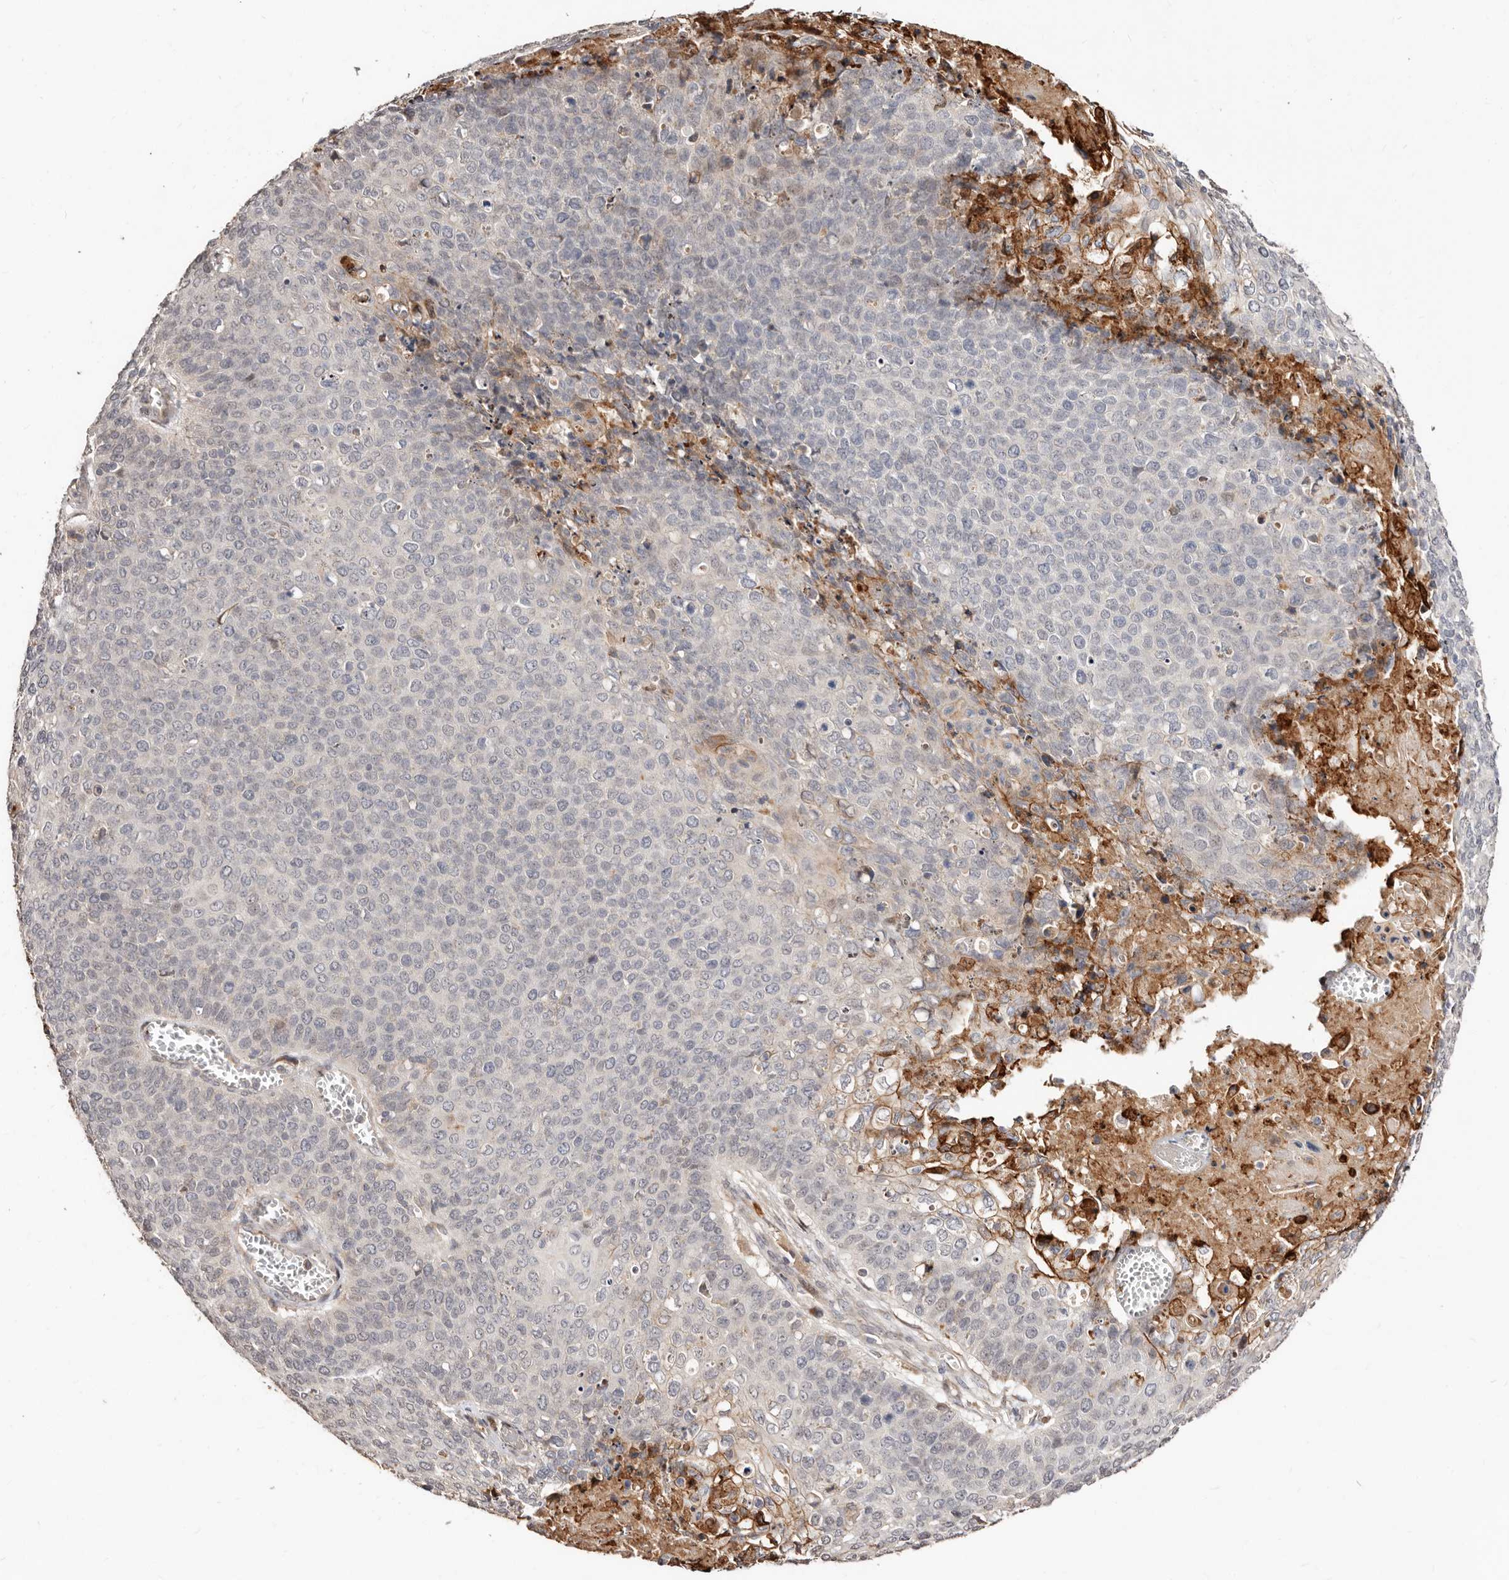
{"staining": {"intensity": "negative", "quantity": "none", "location": "none"}, "tissue": "cervical cancer", "cell_type": "Tumor cells", "image_type": "cancer", "snomed": [{"axis": "morphology", "description": "Squamous cell carcinoma, NOS"}, {"axis": "topography", "description": "Cervix"}], "caption": "Cervical cancer (squamous cell carcinoma) was stained to show a protein in brown. There is no significant positivity in tumor cells. The staining is performed using DAB (3,3'-diaminobenzidine) brown chromogen with nuclei counter-stained in using hematoxylin.", "gene": "APOL6", "patient": {"sex": "female", "age": 39}}